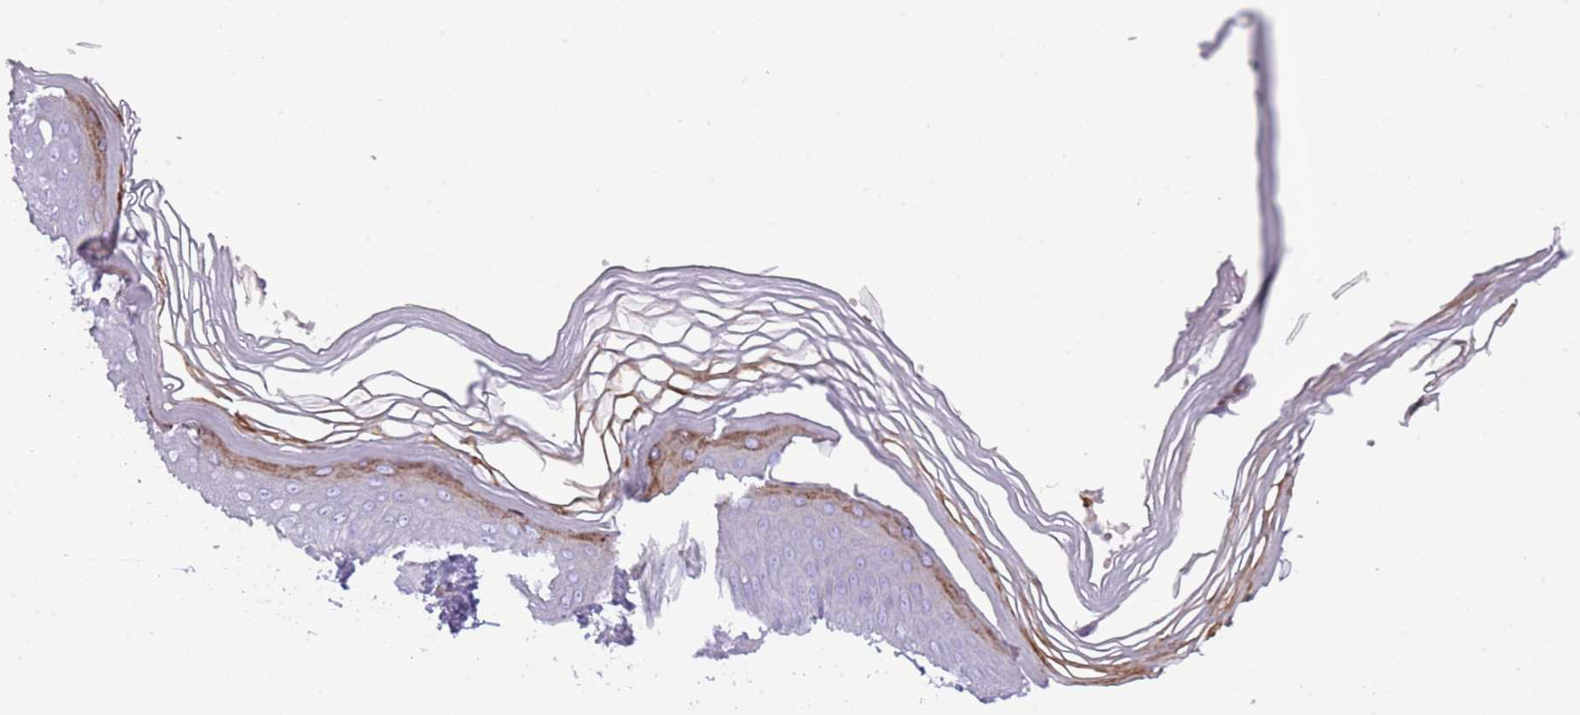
{"staining": {"intensity": "moderate", "quantity": "<25%", "location": "cytoplasmic/membranous"}, "tissue": "skin", "cell_type": "Epidermal cells", "image_type": "normal", "snomed": [{"axis": "morphology", "description": "Normal tissue, NOS"}, {"axis": "morphology", "description": "Inflammation, NOS"}, {"axis": "topography", "description": "Soft tissue"}, {"axis": "topography", "description": "Anal"}], "caption": "Skin stained for a protein reveals moderate cytoplasmic/membranous positivity in epidermal cells. The staining was performed using DAB (3,3'-diaminobenzidine), with brown indicating positive protein expression. Nuclei are stained blue with hematoxylin.", "gene": "NBPF4", "patient": {"sex": "female", "age": 15}}